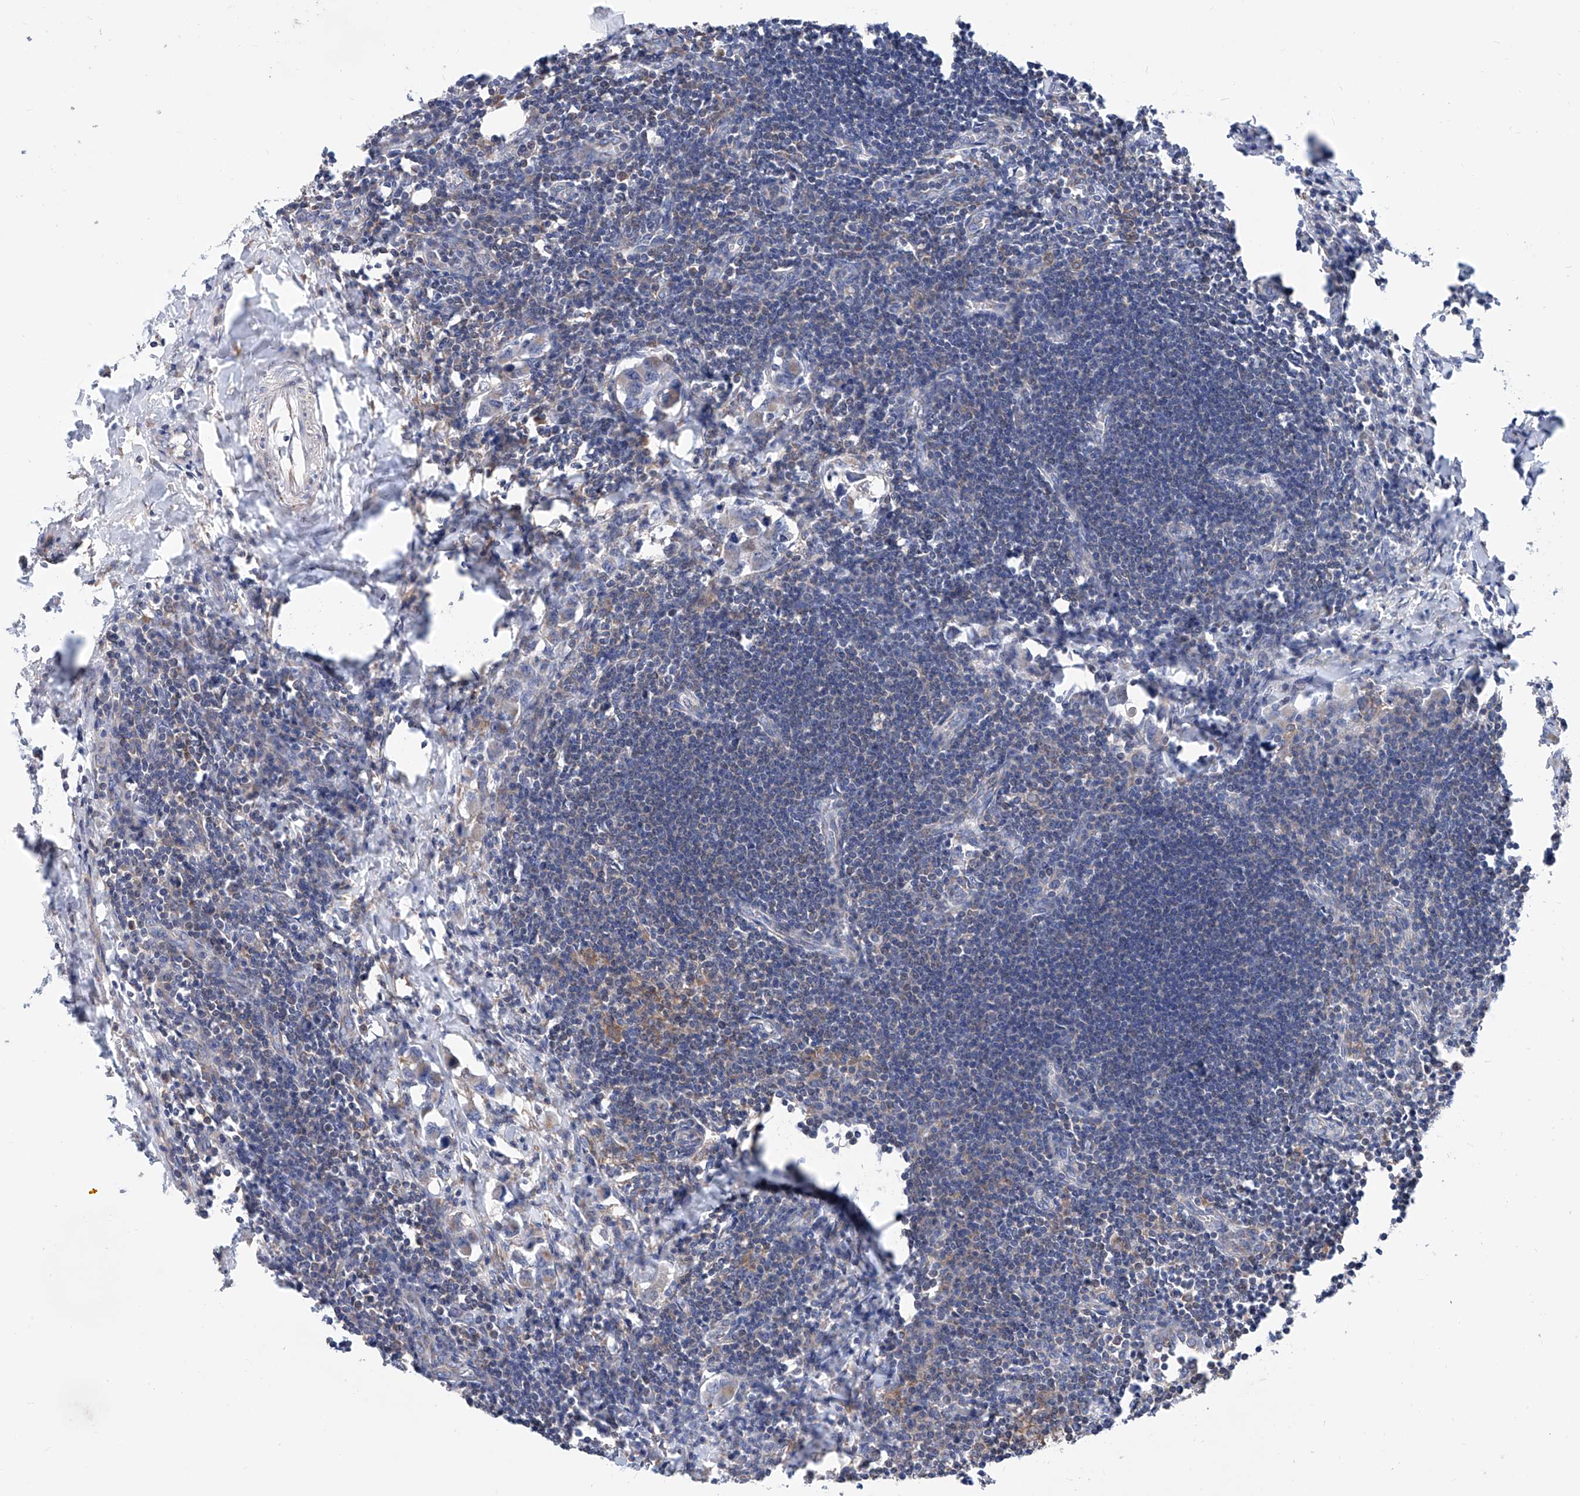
{"staining": {"intensity": "weak", "quantity": "25%-75%", "location": "cytoplasmic/membranous"}, "tissue": "lymph node", "cell_type": "Germinal center cells", "image_type": "normal", "snomed": [{"axis": "morphology", "description": "Normal tissue, NOS"}, {"axis": "morphology", "description": "Malignant melanoma, Metastatic site"}, {"axis": "topography", "description": "Lymph node"}], "caption": "Germinal center cells exhibit low levels of weak cytoplasmic/membranous expression in about 25%-75% of cells in normal human lymph node.", "gene": "MAD2L1", "patient": {"sex": "male", "age": 41}}